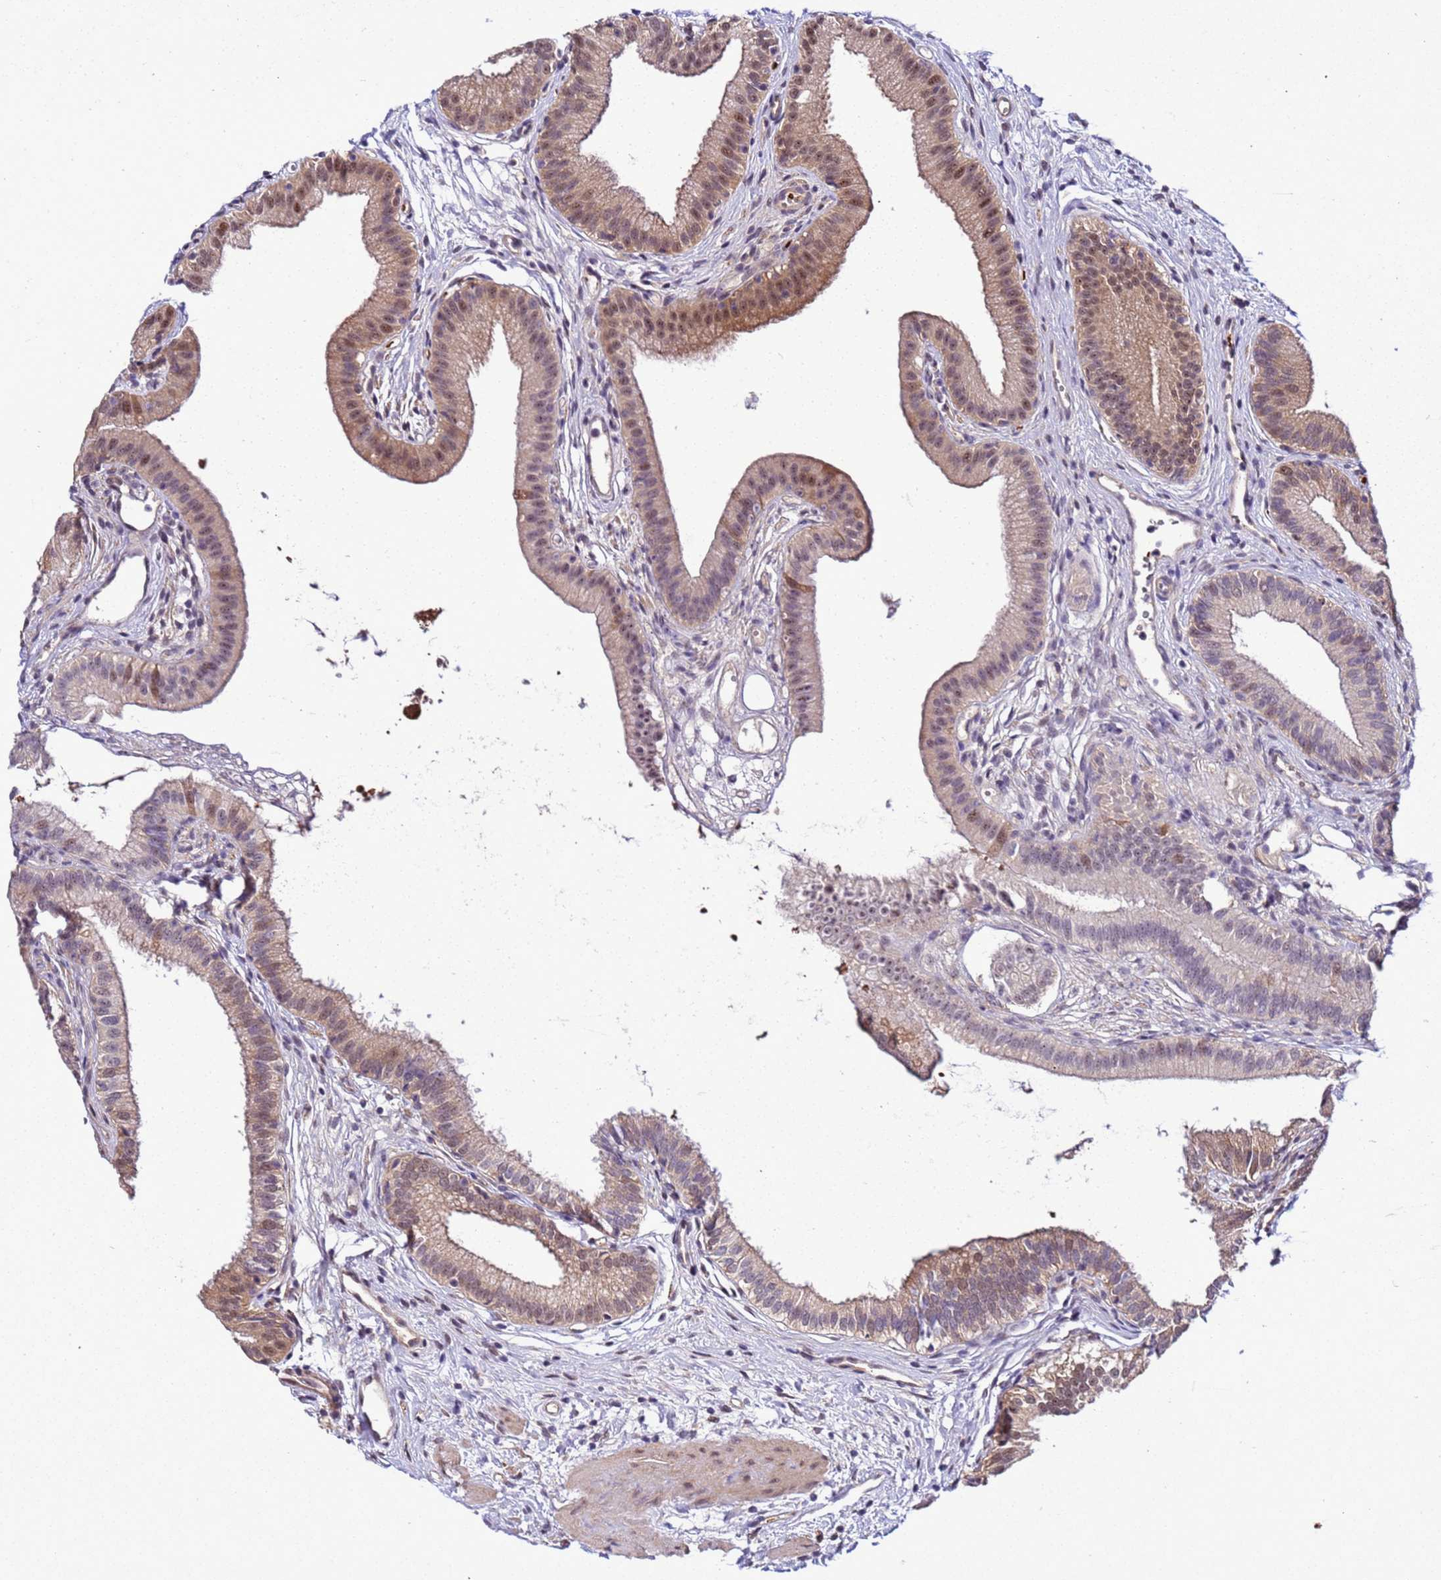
{"staining": {"intensity": "moderate", "quantity": "25%-75%", "location": "cytoplasmic/membranous,nuclear"}, "tissue": "gallbladder", "cell_type": "Glandular cells", "image_type": "normal", "snomed": [{"axis": "morphology", "description": "Normal tissue, NOS"}, {"axis": "topography", "description": "Gallbladder"}], "caption": "The photomicrograph displays staining of normal gallbladder, revealing moderate cytoplasmic/membranous,nuclear protein expression (brown color) within glandular cells.", "gene": "GEN1", "patient": {"sex": "female", "age": 54}}